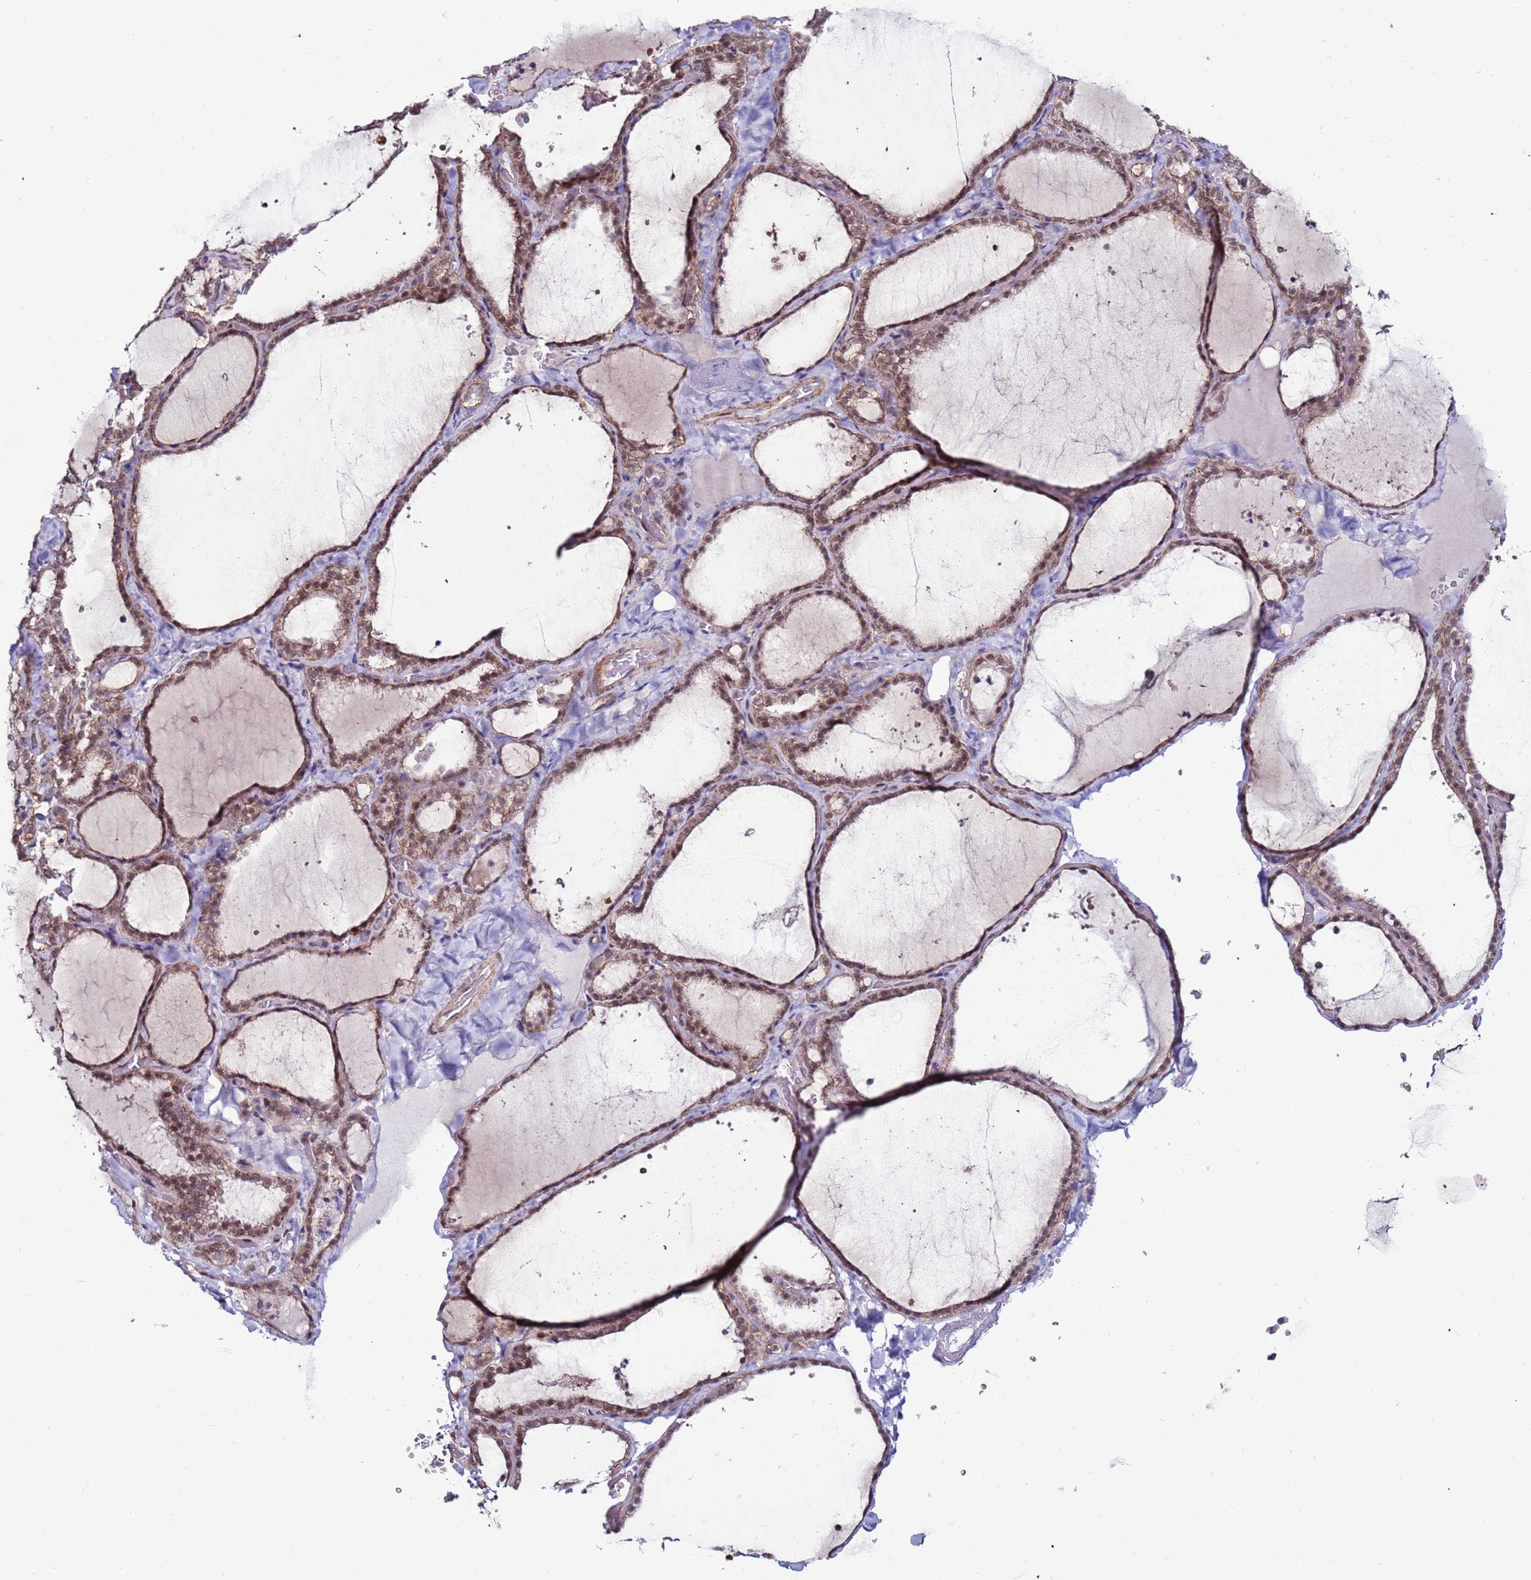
{"staining": {"intensity": "weak", "quantity": ">75%", "location": "cytoplasmic/membranous,nuclear"}, "tissue": "thyroid gland", "cell_type": "Glandular cells", "image_type": "normal", "snomed": [{"axis": "morphology", "description": "Normal tissue, NOS"}, {"axis": "topography", "description": "Thyroid gland"}], "caption": "This is a histology image of IHC staining of benign thyroid gland, which shows weak positivity in the cytoplasmic/membranous,nuclear of glandular cells.", "gene": "KPNA4", "patient": {"sex": "female", "age": 22}}